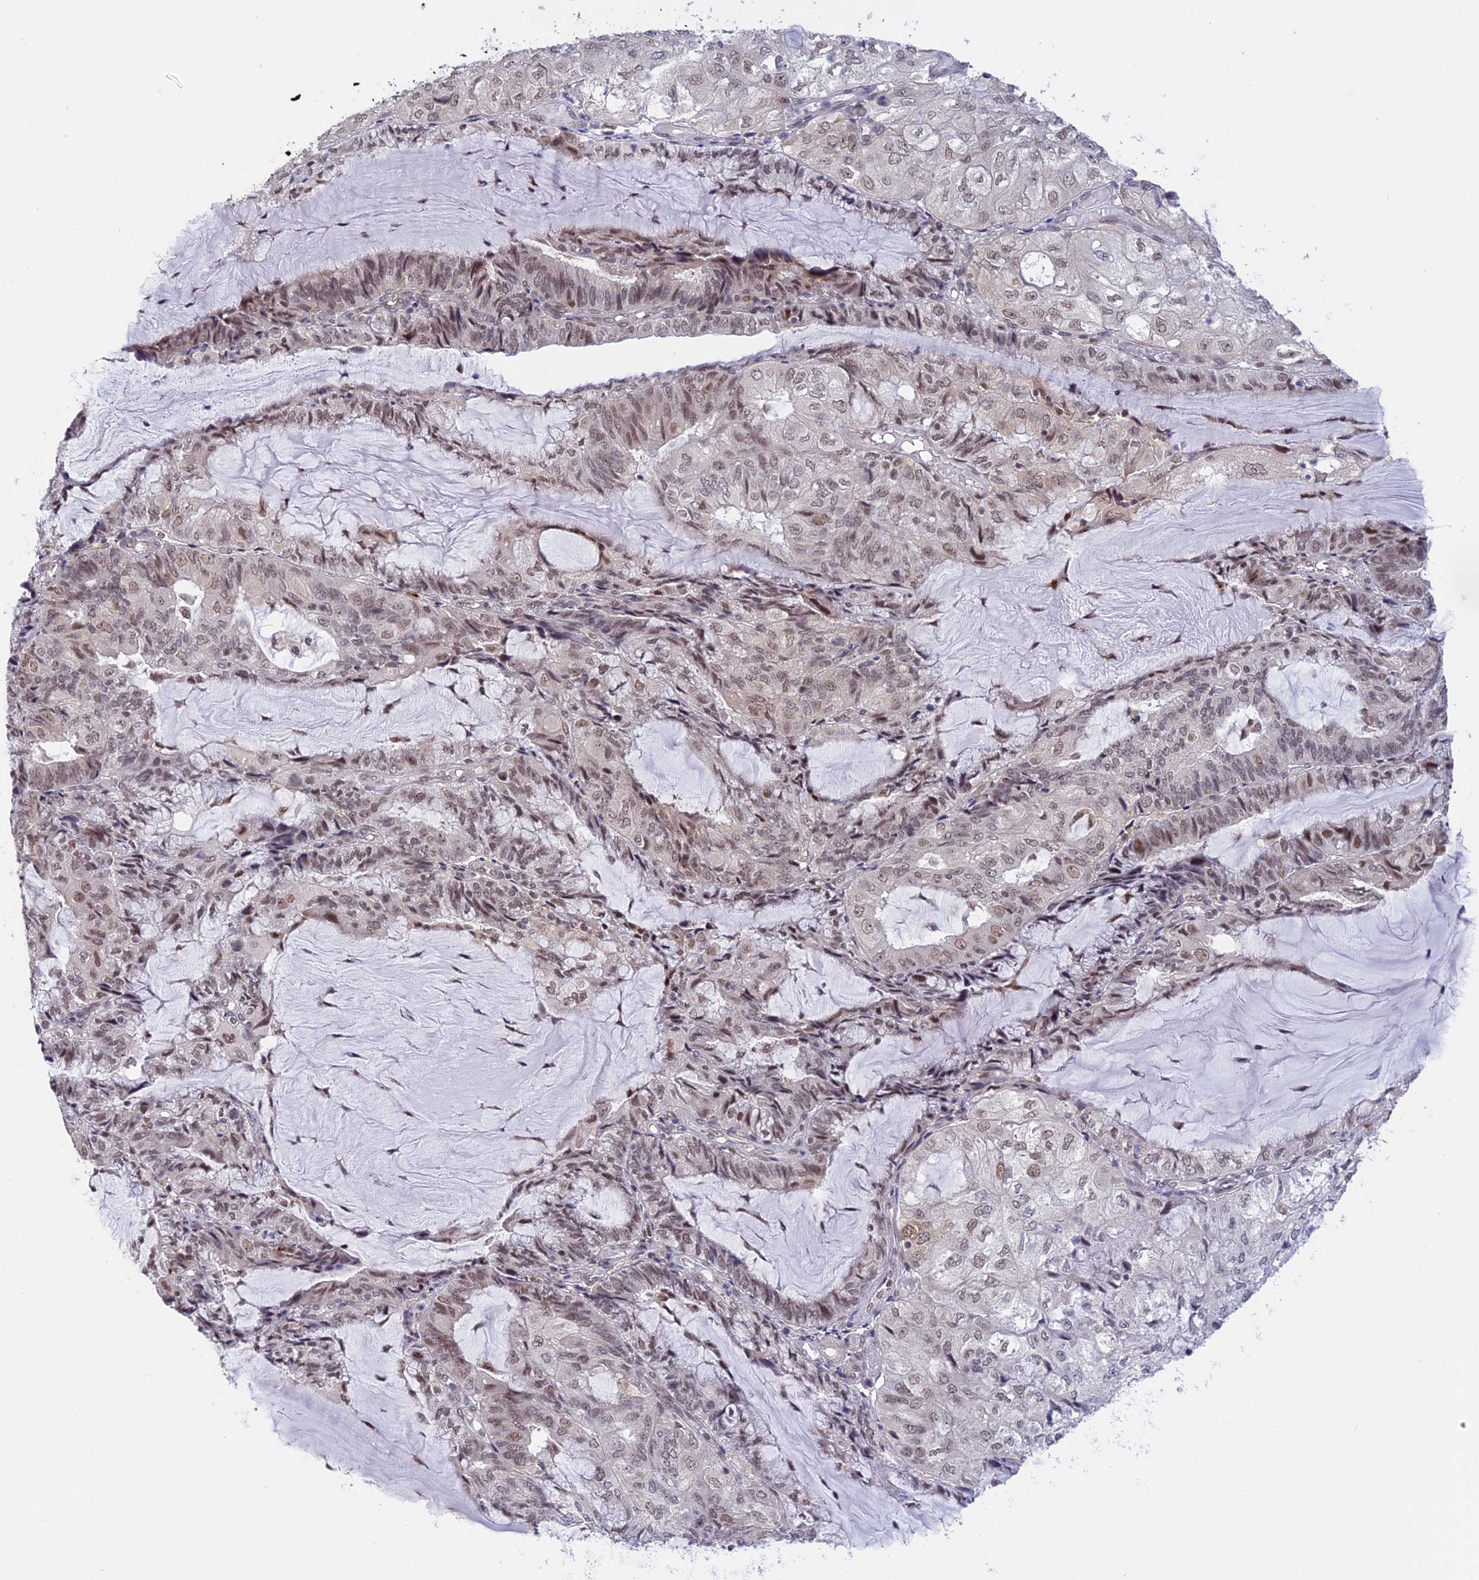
{"staining": {"intensity": "weak", "quantity": "<25%", "location": "nuclear"}, "tissue": "endometrial cancer", "cell_type": "Tumor cells", "image_type": "cancer", "snomed": [{"axis": "morphology", "description": "Adenocarcinoma, NOS"}, {"axis": "topography", "description": "Endometrium"}], "caption": "There is no significant positivity in tumor cells of adenocarcinoma (endometrial).", "gene": "POLR2C", "patient": {"sex": "female", "age": 81}}